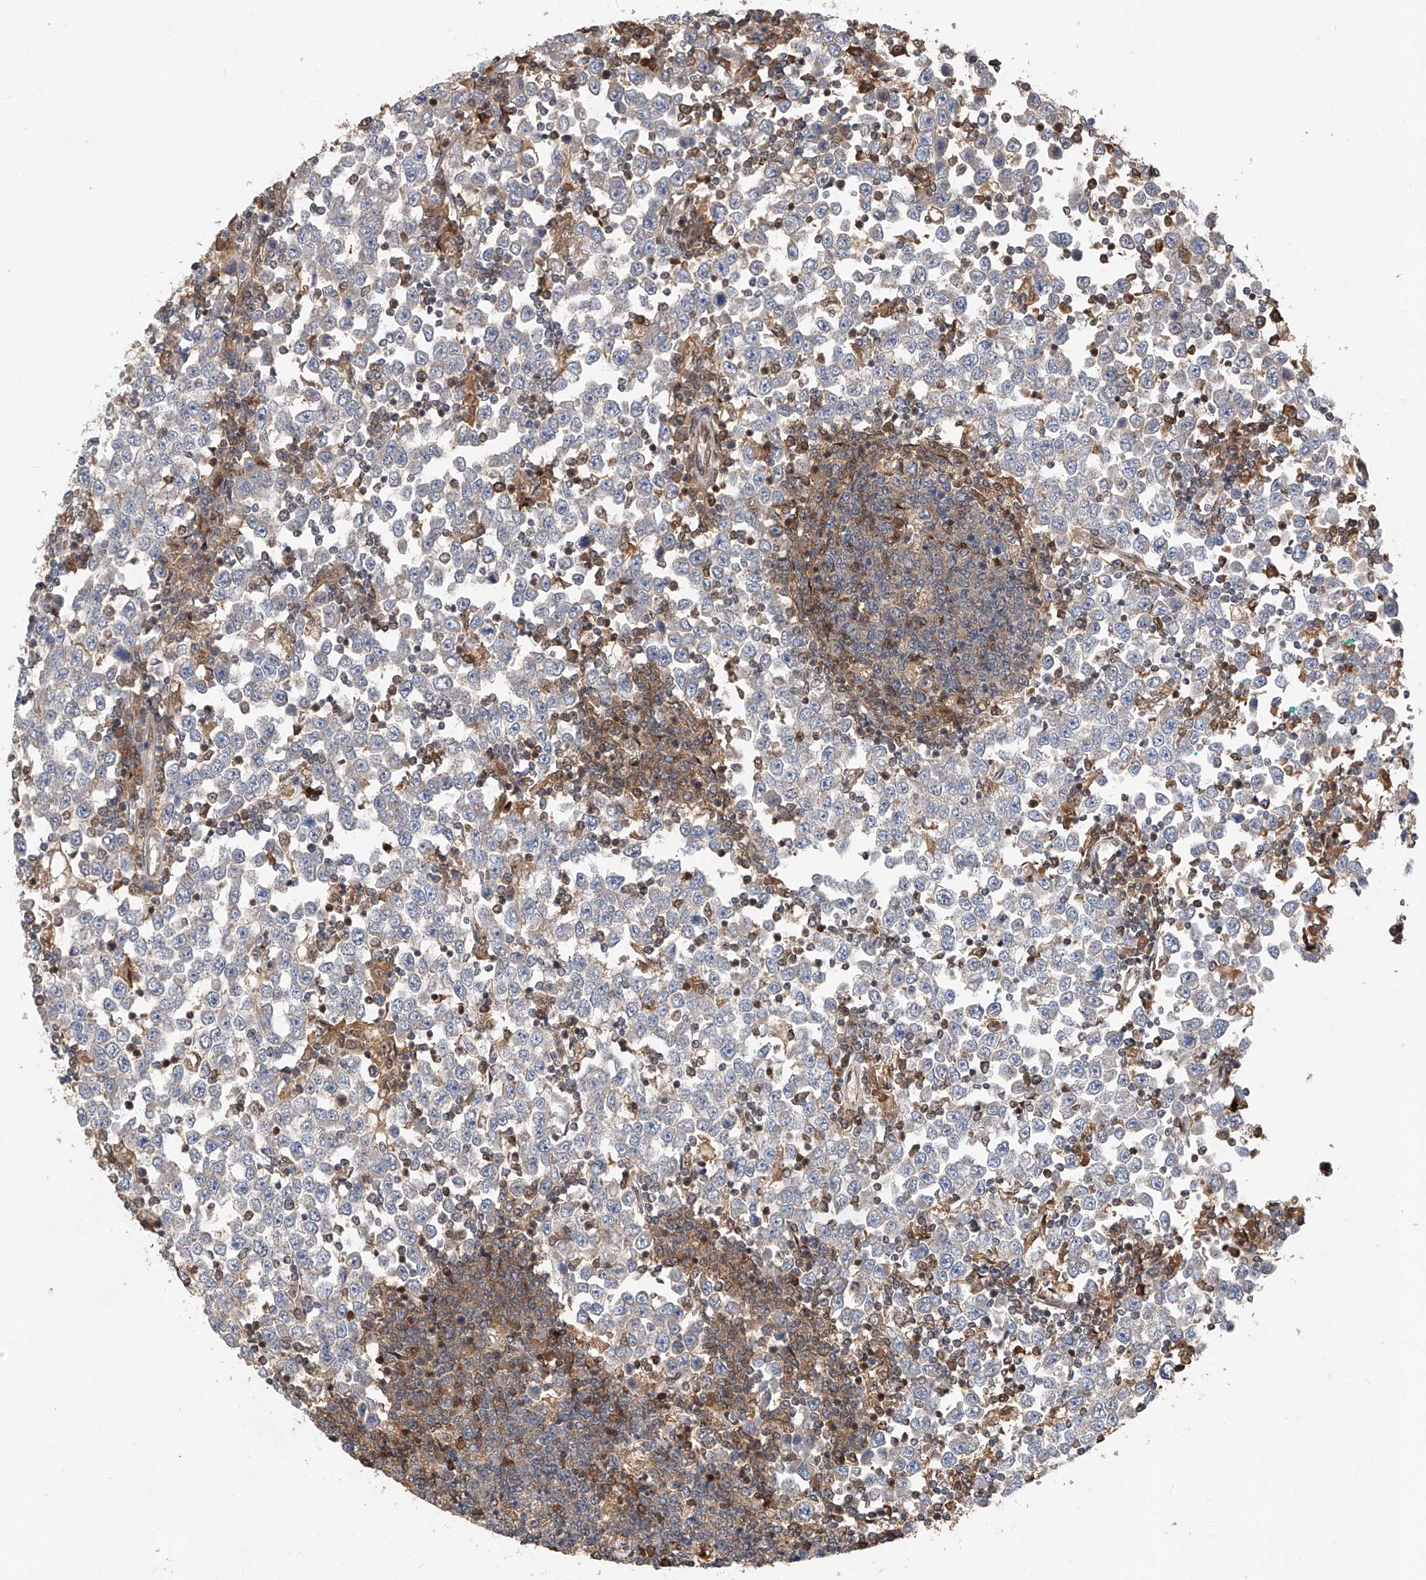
{"staining": {"intensity": "negative", "quantity": "none", "location": "none"}, "tissue": "testis cancer", "cell_type": "Tumor cells", "image_type": "cancer", "snomed": [{"axis": "morphology", "description": "Seminoma, NOS"}, {"axis": "topography", "description": "Testis"}], "caption": "Tumor cells show no significant positivity in testis seminoma.", "gene": "RILPL2", "patient": {"sex": "male", "age": 65}}